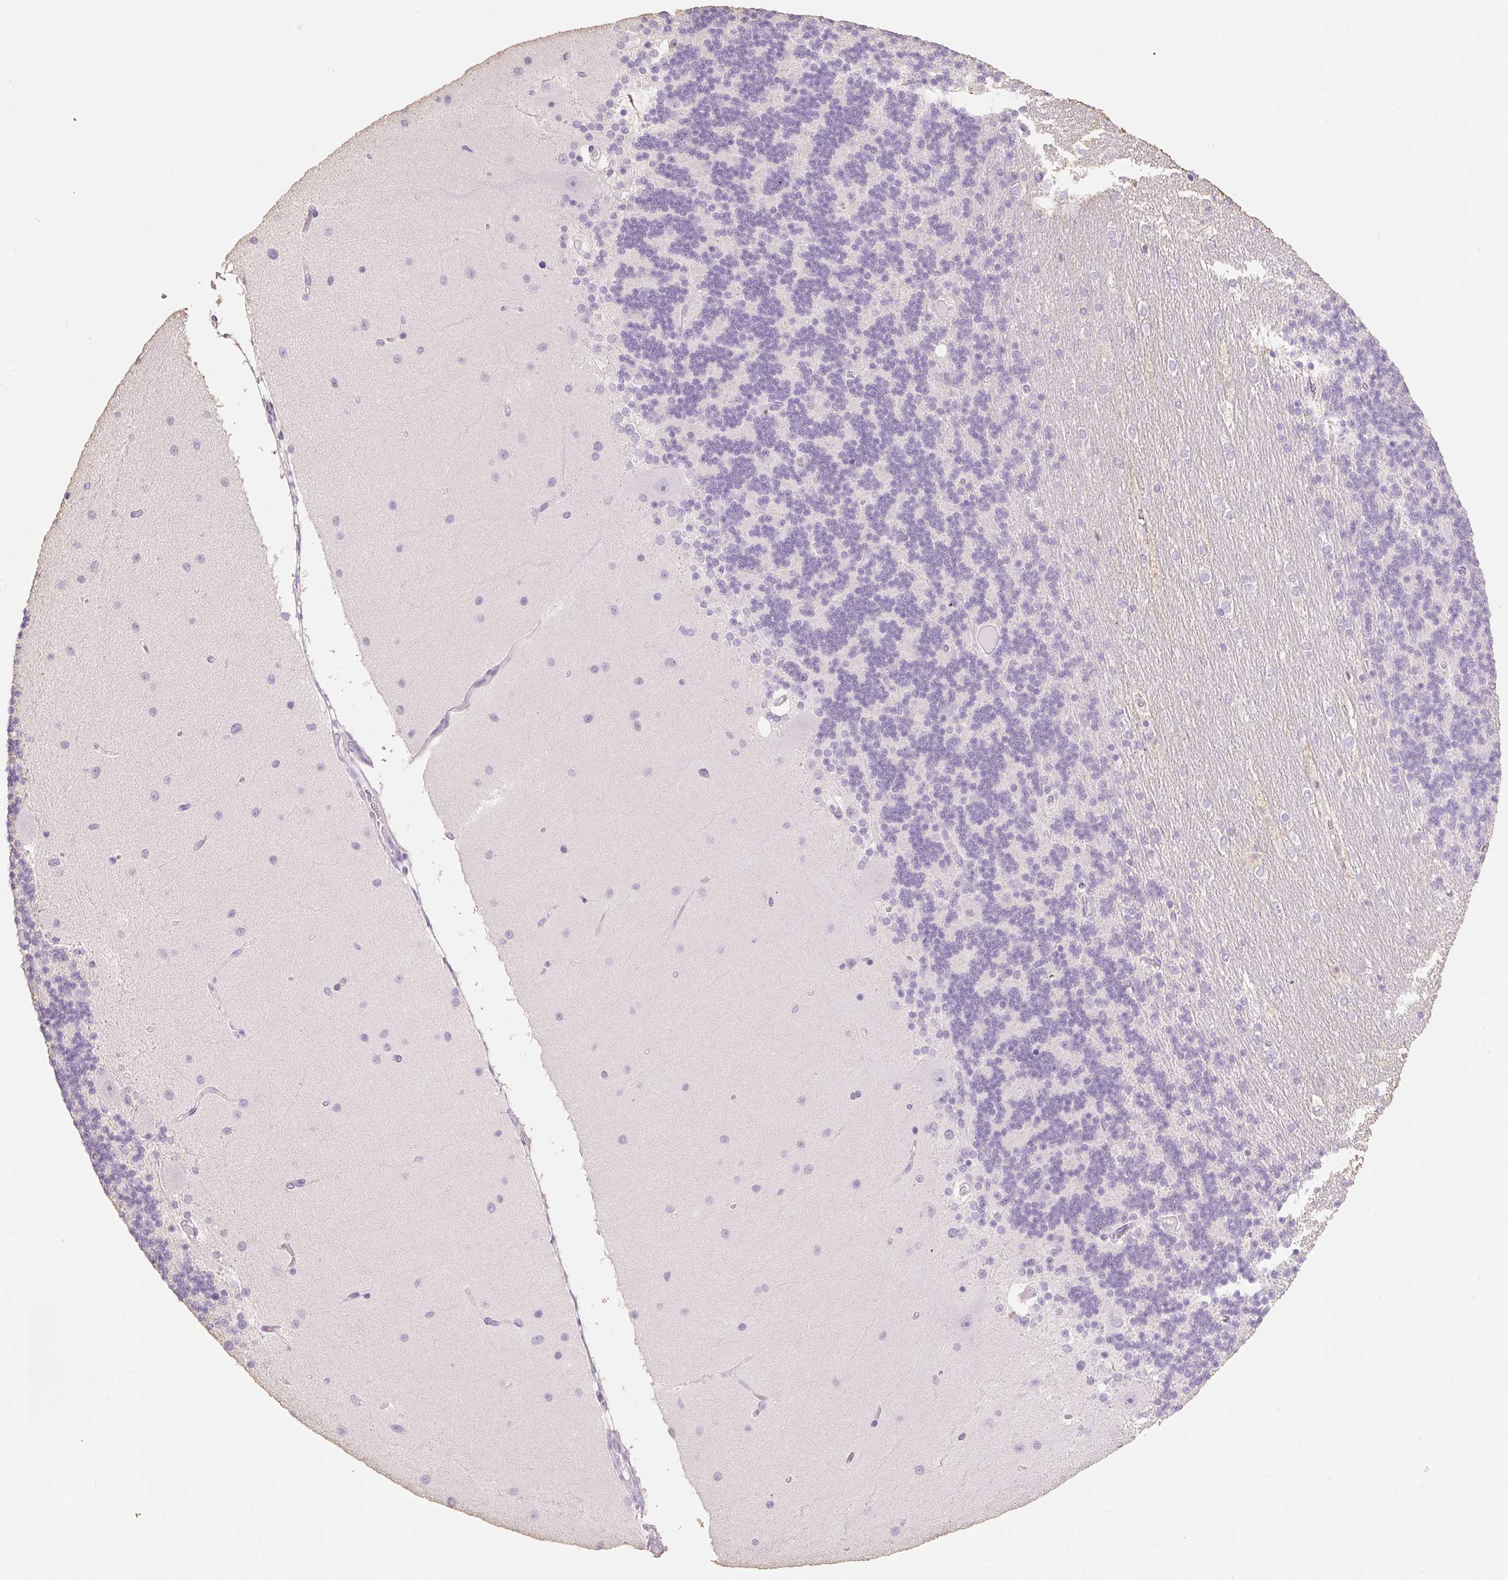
{"staining": {"intensity": "negative", "quantity": "none", "location": "none"}, "tissue": "cerebellum", "cell_type": "Cells in granular layer", "image_type": "normal", "snomed": [{"axis": "morphology", "description": "Normal tissue, NOS"}, {"axis": "topography", "description": "Cerebellum"}], "caption": "Cerebellum was stained to show a protein in brown. There is no significant staining in cells in granular layer. (DAB (3,3'-diaminobenzidine) immunohistochemistry (IHC) visualized using brightfield microscopy, high magnification).", "gene": "MBOAT7", "patient": {"sex": "female", "age": 54}}